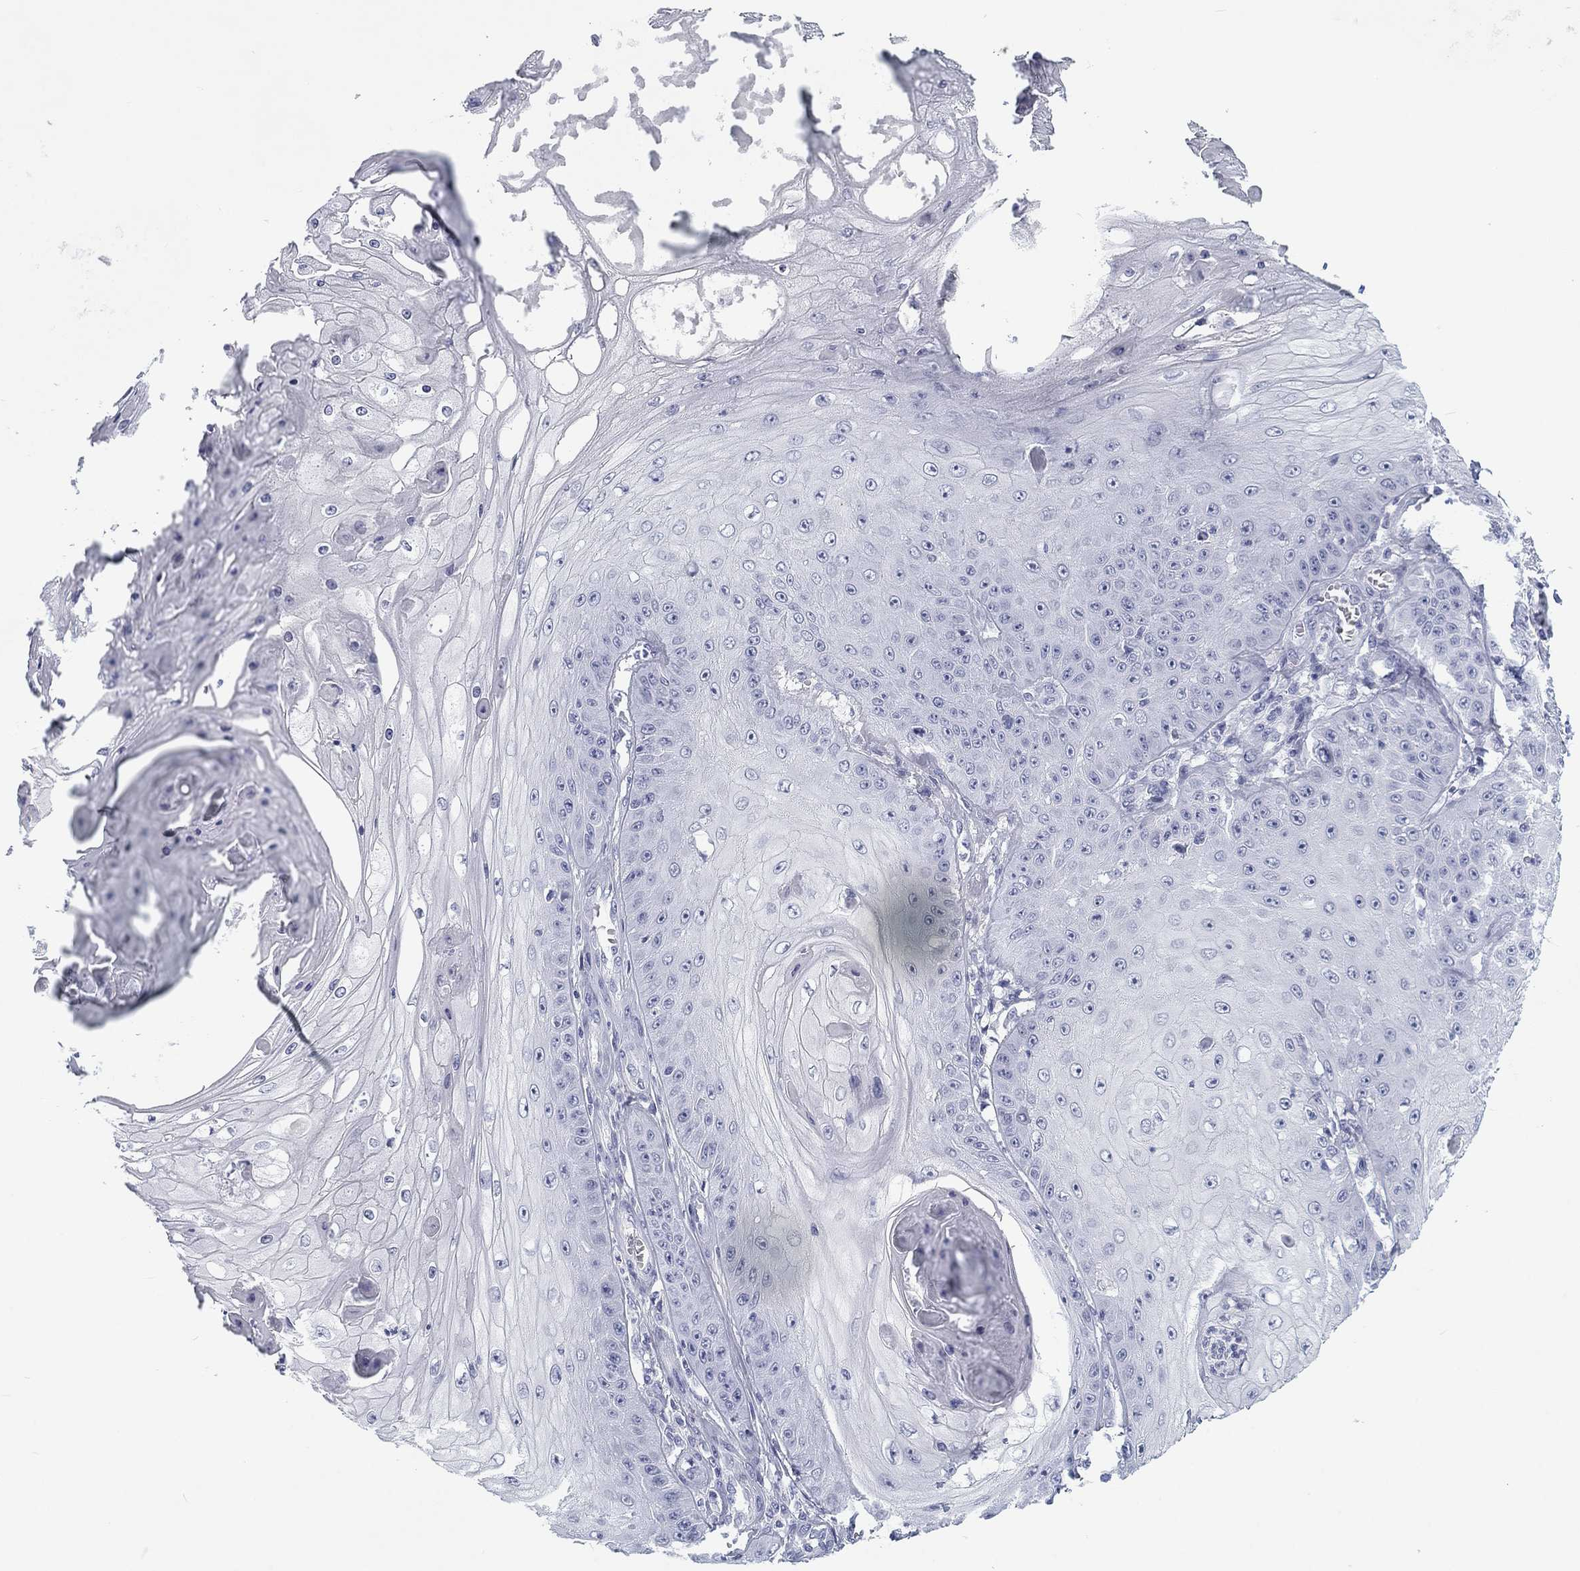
{"staining": {"intensity": "negative", "quantity": "none", "location": "none"}, "tissue": "skin cancer", "cell_type": "Tumor cells", "image_type": "cancer", "snomed": [{"axis": "morphology", "description": "Squamous cell carcinoma, NOS"}, {"axis": "topography", "description": "Skin"}], "caption": "Squamous cell carcinoma (skin) stained for a protein using immunohistochemistry (IHC) shows no expression tumor cells.", "gene": "CALB1", "patient": {"sex": "male", "age": 70}}